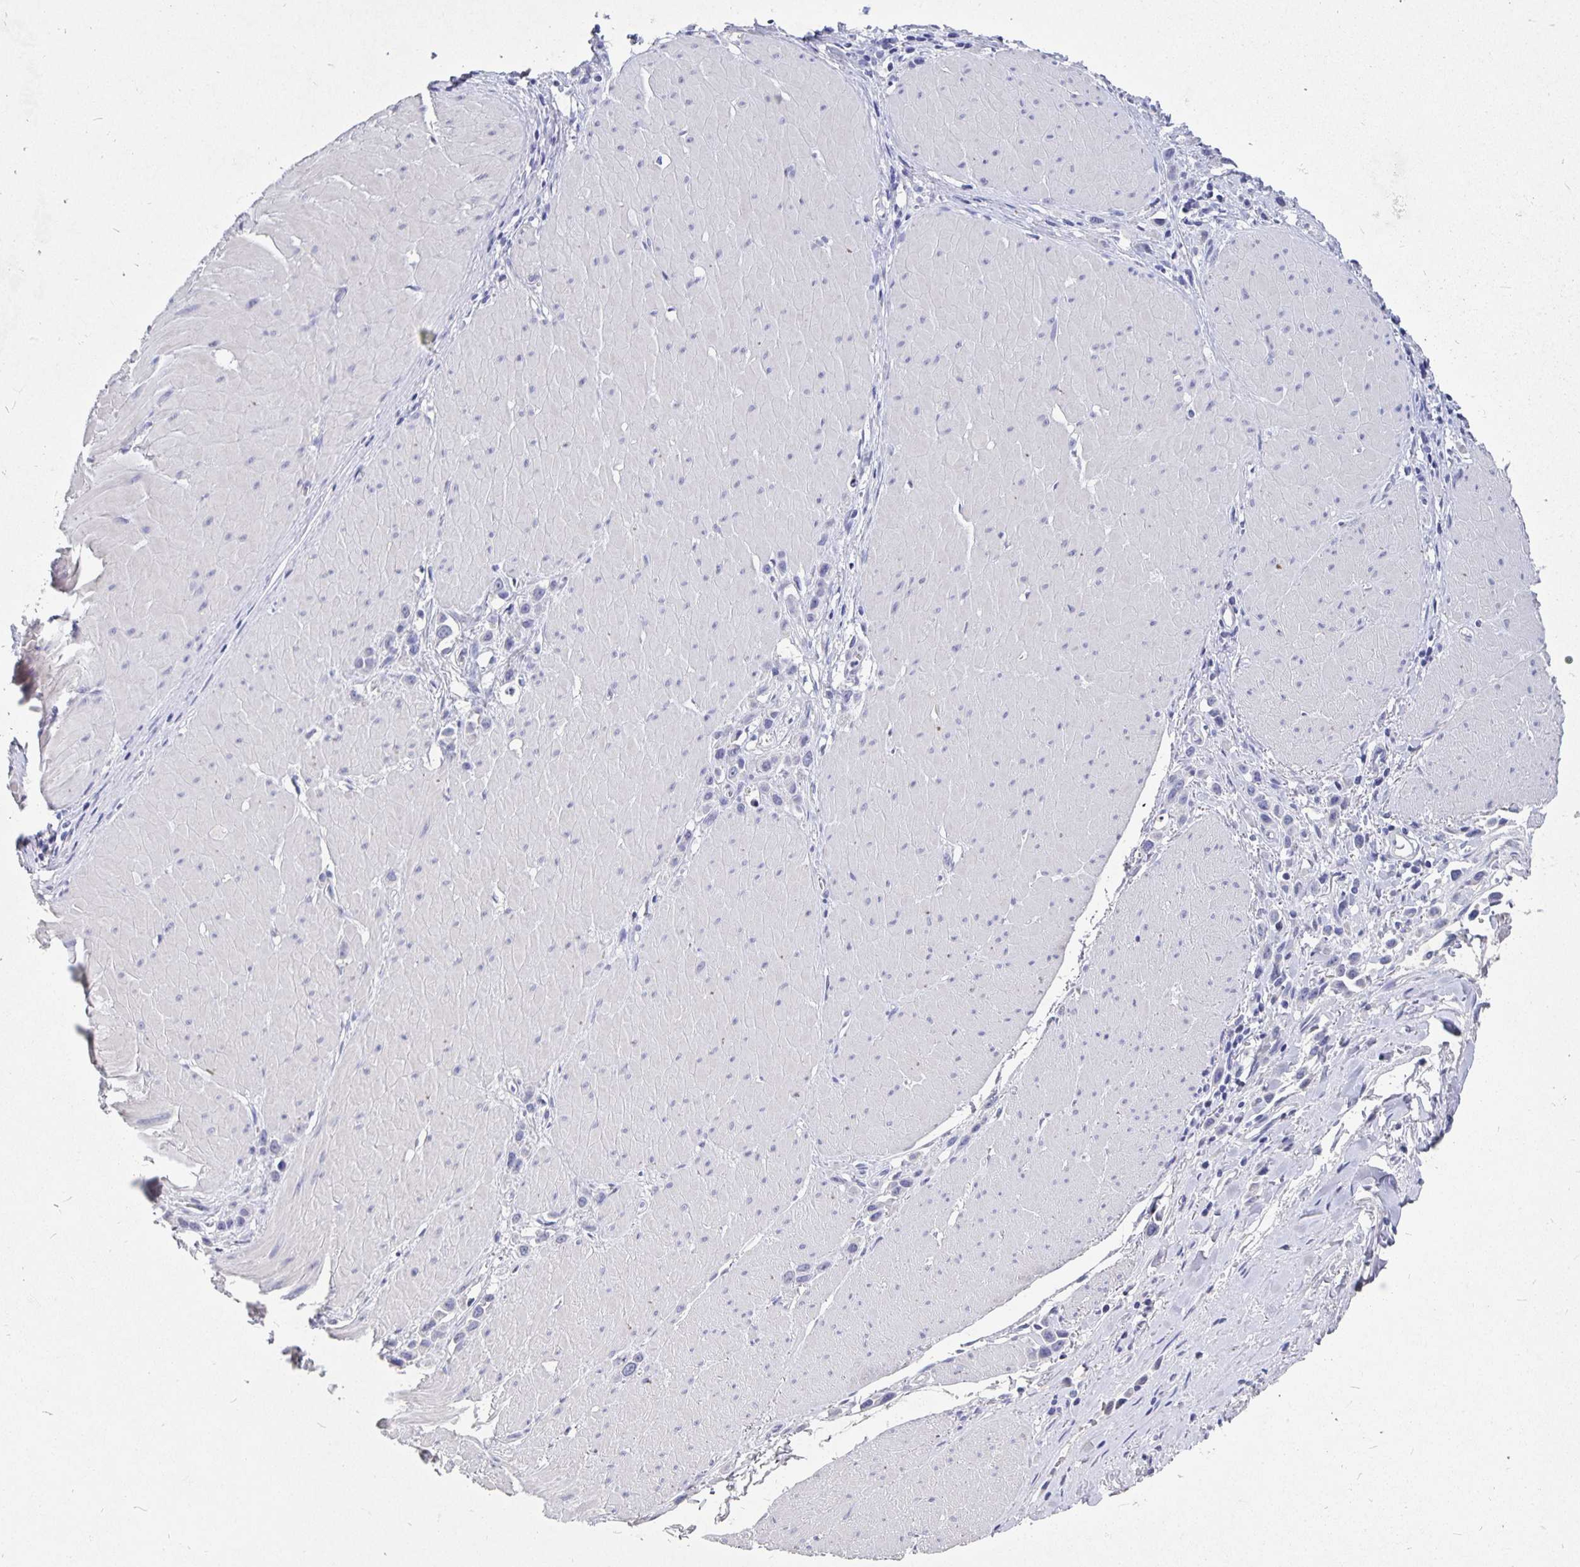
{"staining": {"intensity": "negative", "quantity": "none", "location": "none"}, "tissue": "stomach cancer", "cell_type": "Tumor cells", "image_type": "cancer", "snomed": [{"axis": "morphology", "description": "Adenocarcinoma, NOS"}, {"axis": "topography", "description": "Stomach"}], "caption": "Tumor cells are negative for protein expression in human stomach cancer (adenocarcinoma).", "gene": "SMOC1", "patient": {"sex": "male", "age": 47}}